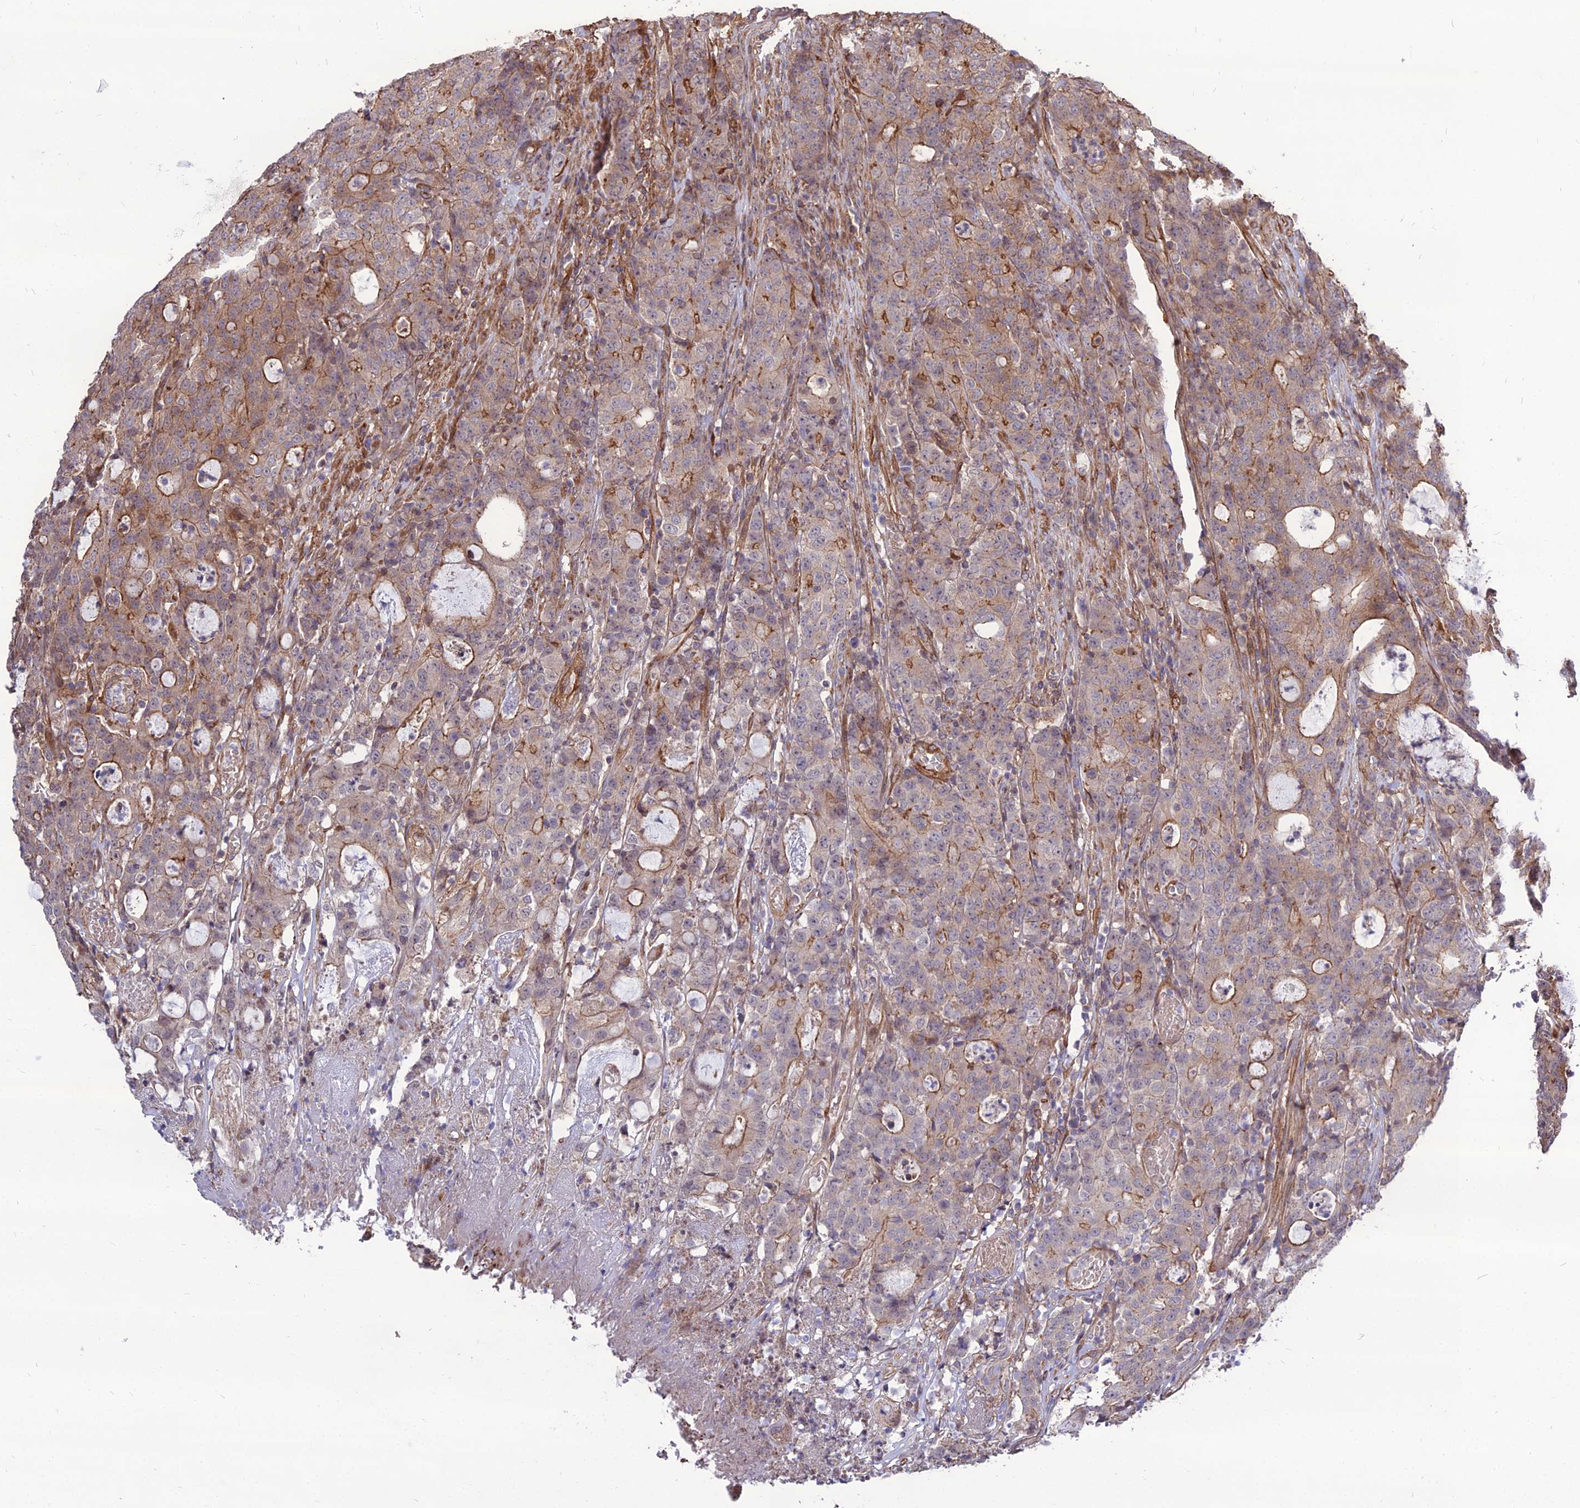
{"staining": {"intensity": "moderate", "quantity": "25%-75%", "location": "cytoplasmic/membranous"}, "tissue": "colorectal cancer", "cell_type": "Tumor cells", "image_type": "cancer", "snomed": [{"axis": "morphology", "description": "Adenocarcinoma, NOS"}, {"axis": "topography", "description": "Colon"}], "caption": "Immunohistochemical staining of human adenocarcinoma (colorectal) shows moderate cytoplasmic/membranous protein staining in approximately 25%-75% of tumor cells. (DAB (3,3'-diaminobenzidine) IHC, brown staining for protein, blue staining for nuclei).", "gene": "TSPYL2", "patient": {"sex": "male", "age": 83}}